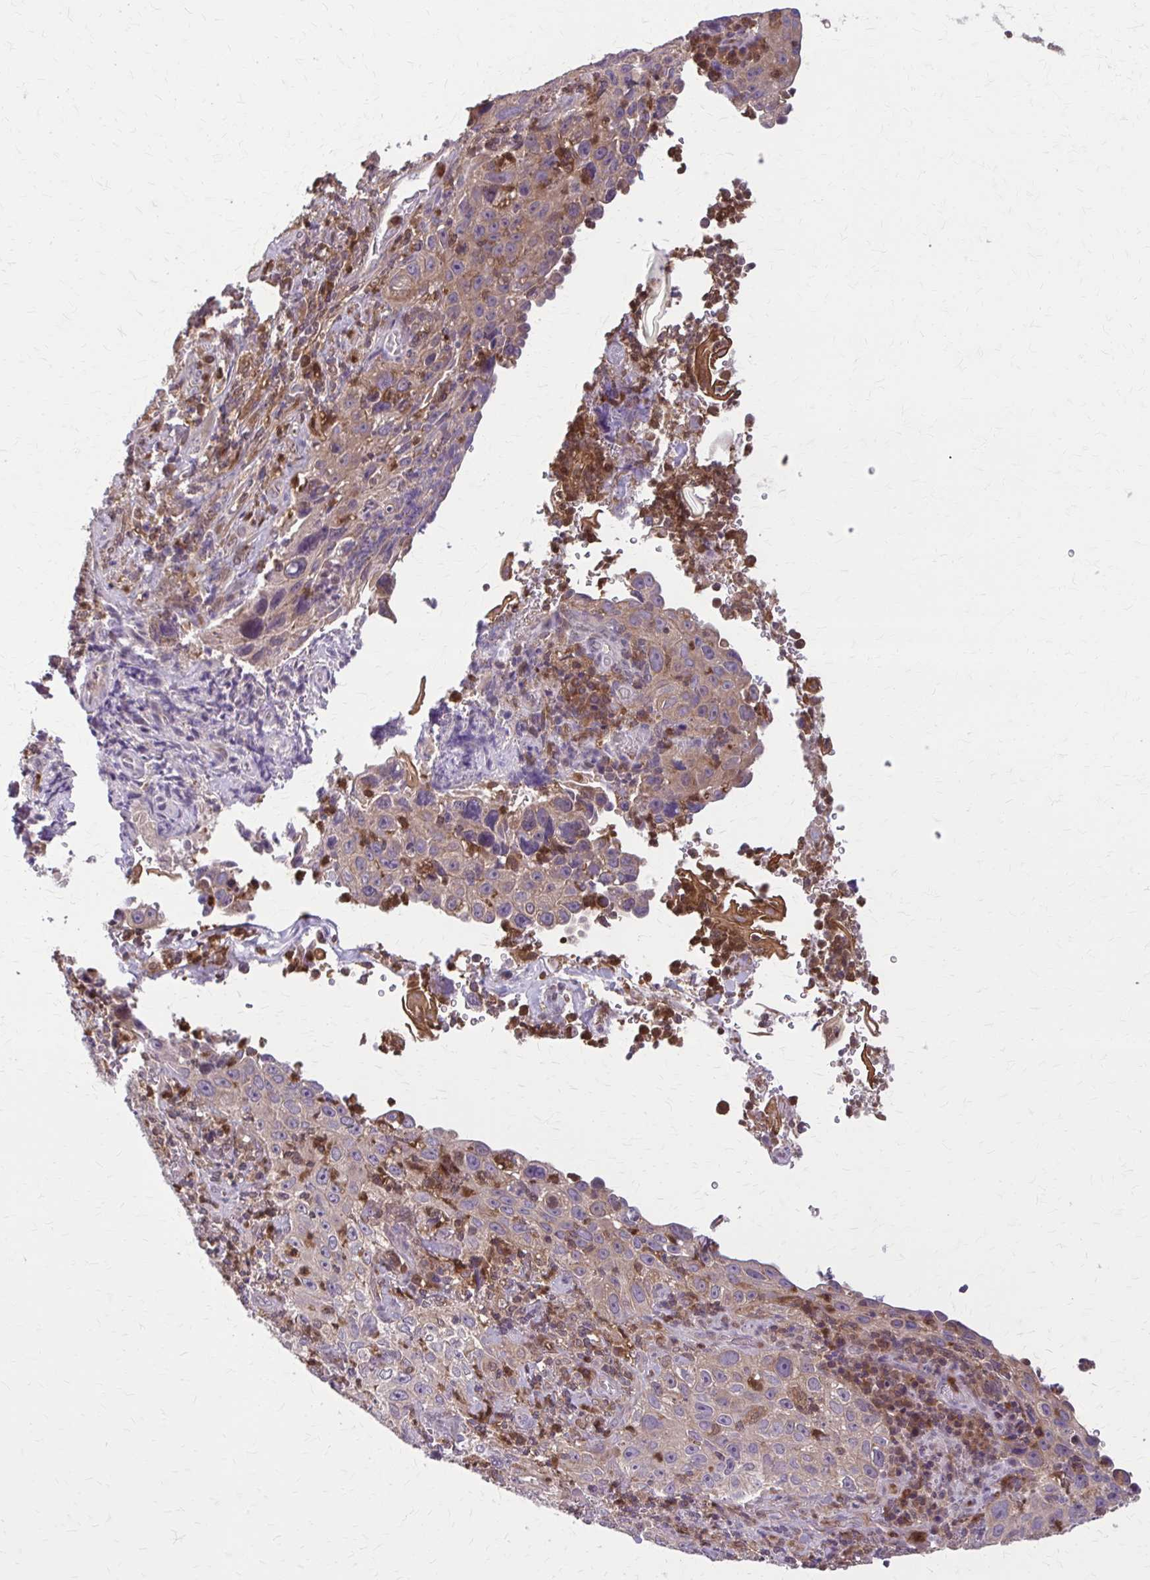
{"staining": {"intensity": "weak", "quantity": "25%-75%", "location": "cytoplasmic/membranous"}, "tissue": "cervical cancer", "cell_type": "Tumor cells", "image_type": "cancer", "snomed": [{"axis": "morphology", "description": "Squamous cell carcinoma, NOS"}, {"axis": "topography", "description": "Cervix"}], "caption": "Protein analysis of cervical squamous cell carcinoma tissue exhibits weak cytoplasmic/membranous positivity in approximately 25%-75% of tumor cells.", "gene": "NRBF2", "patient": {"sex": "female", "age": 30}}